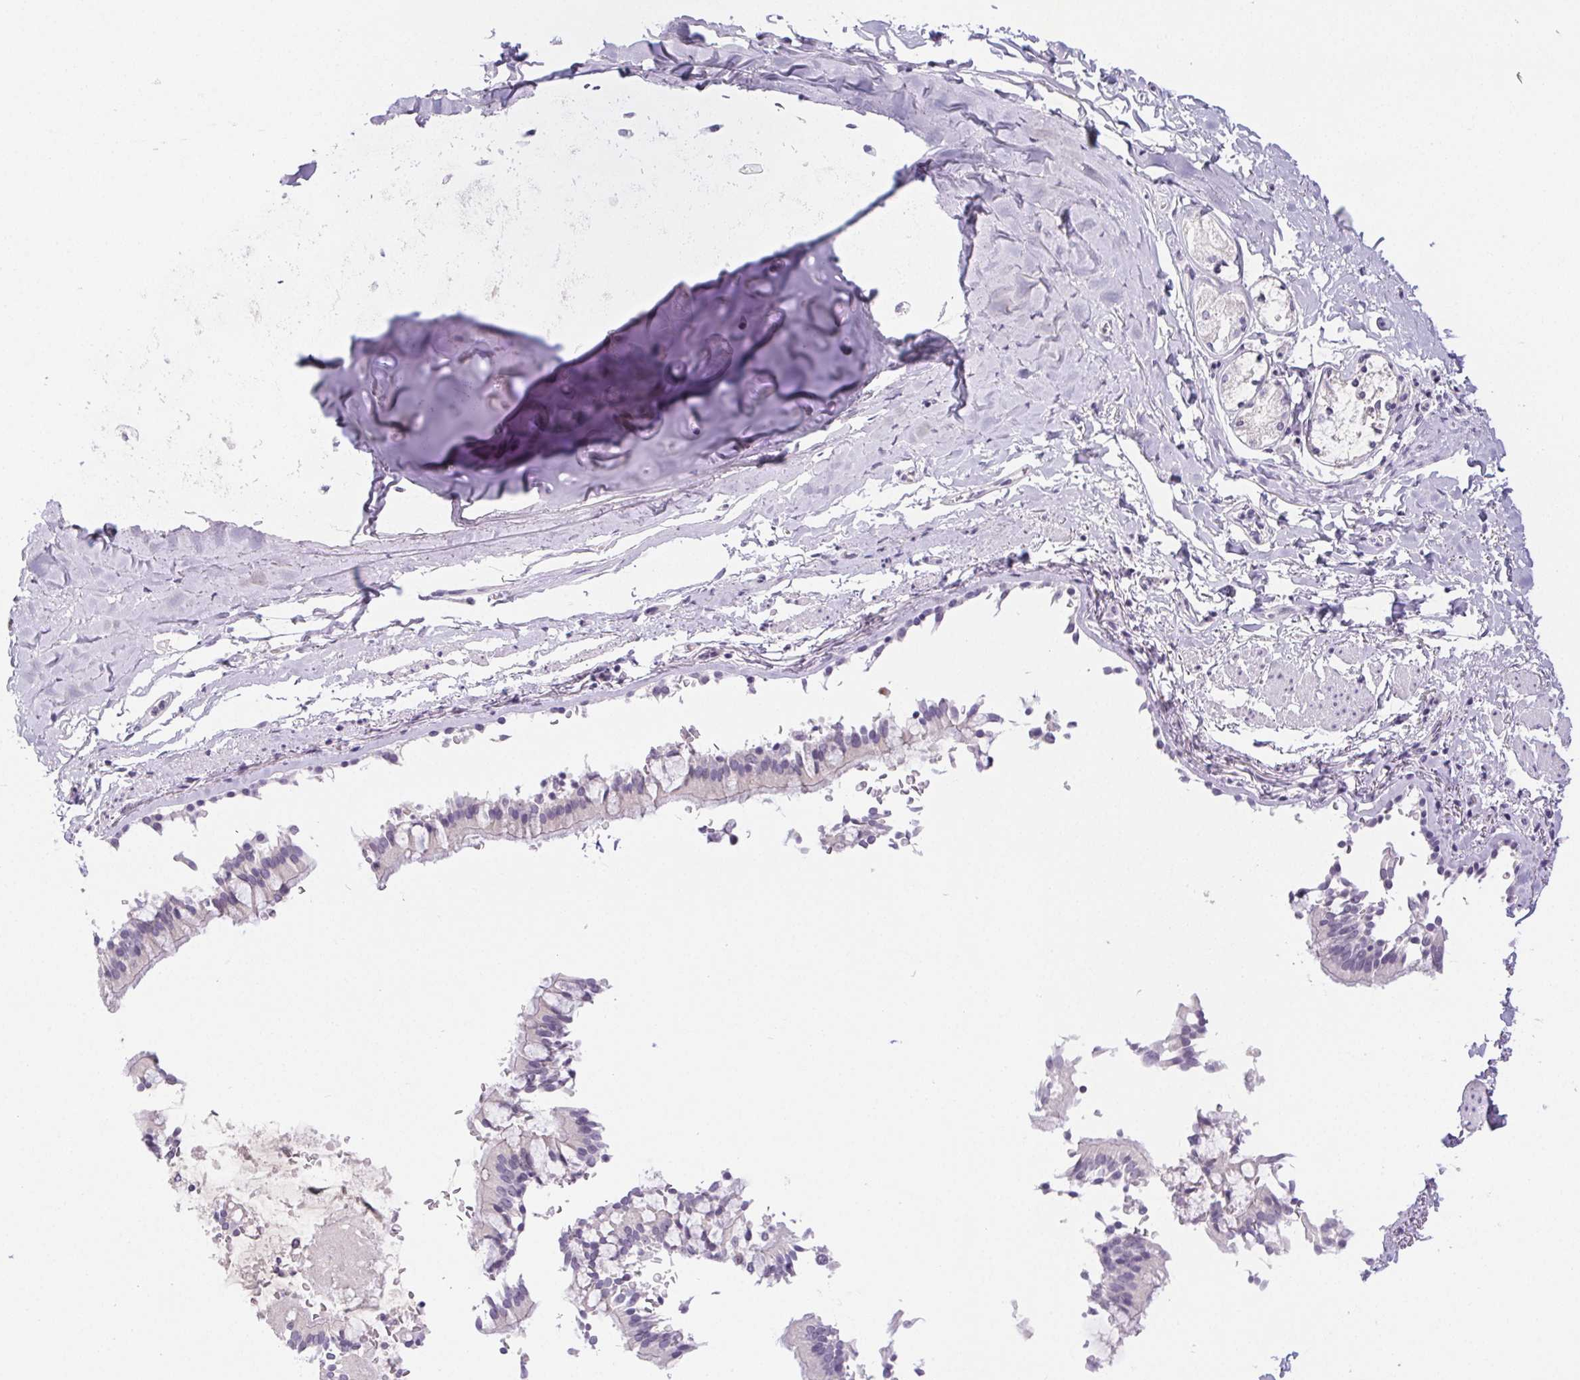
{"staining": {"intensity": "negative", "quantity": "none", "location": "none"}, "tissue": "adipose tissue", "cell_type": "Adipocytes", "image_type": "normal", "snomed": [{"axis": "morphology", "description": "Normal tissue, NOS"}, {"axis": "topography", "description": "Cartilage tissue"}, {"axis": "topography", "description": "Bronchus"}, {"axis": "topography", "description": "Peripheral nerve tissue"}], "caption": "Histopathology image shows no protein staining in adipocytes of normal adipose tissue. The staining was performed using DAB (3,3'-diaminobenzidine) to visualize the protein expression in brown, while the nuclei were stained in blue with hematoxylin (Magnification: 20x).", "gene": "ST8SIA3", "patient": {"sex": "male", "age": 67}}